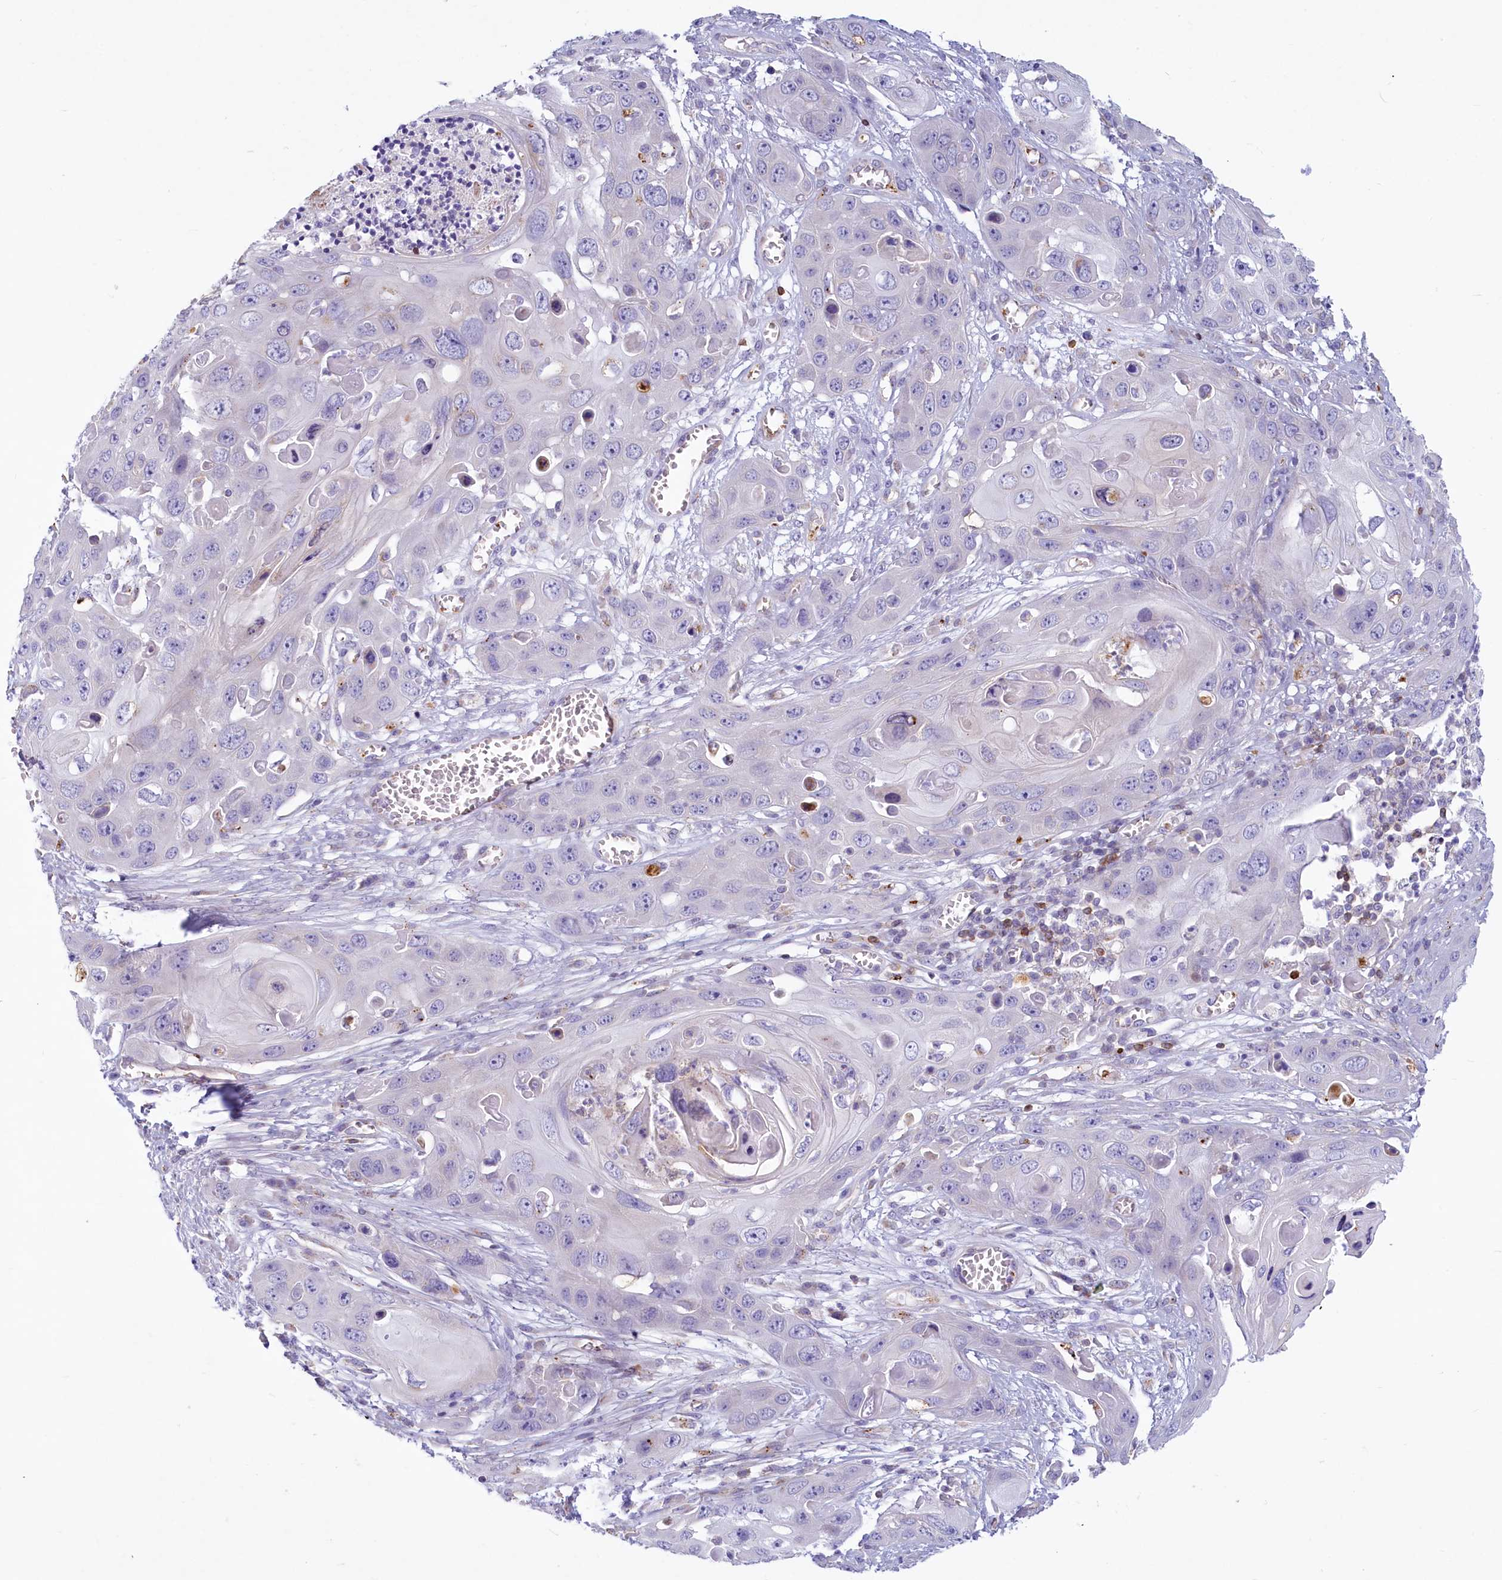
{"staining": {"intensity": "negative", "quantity": "none", "location": "none"}, "tissue": "skin cancer", "cell_type": "Tumor cells", "image_type": "cancer", "snomed": [{"axis": "morphology", "description": "Squamous cell carcinoma, NOS"}, {"axis": "topography", "description": "Skin"}], "caption": "Human skin cancer (squamous cell carcinoma) stained for a protein using IHC reveals no staining in tumor cells.", "gene": "LMOD3", "patient": {"sex": "male", "age": 55}}